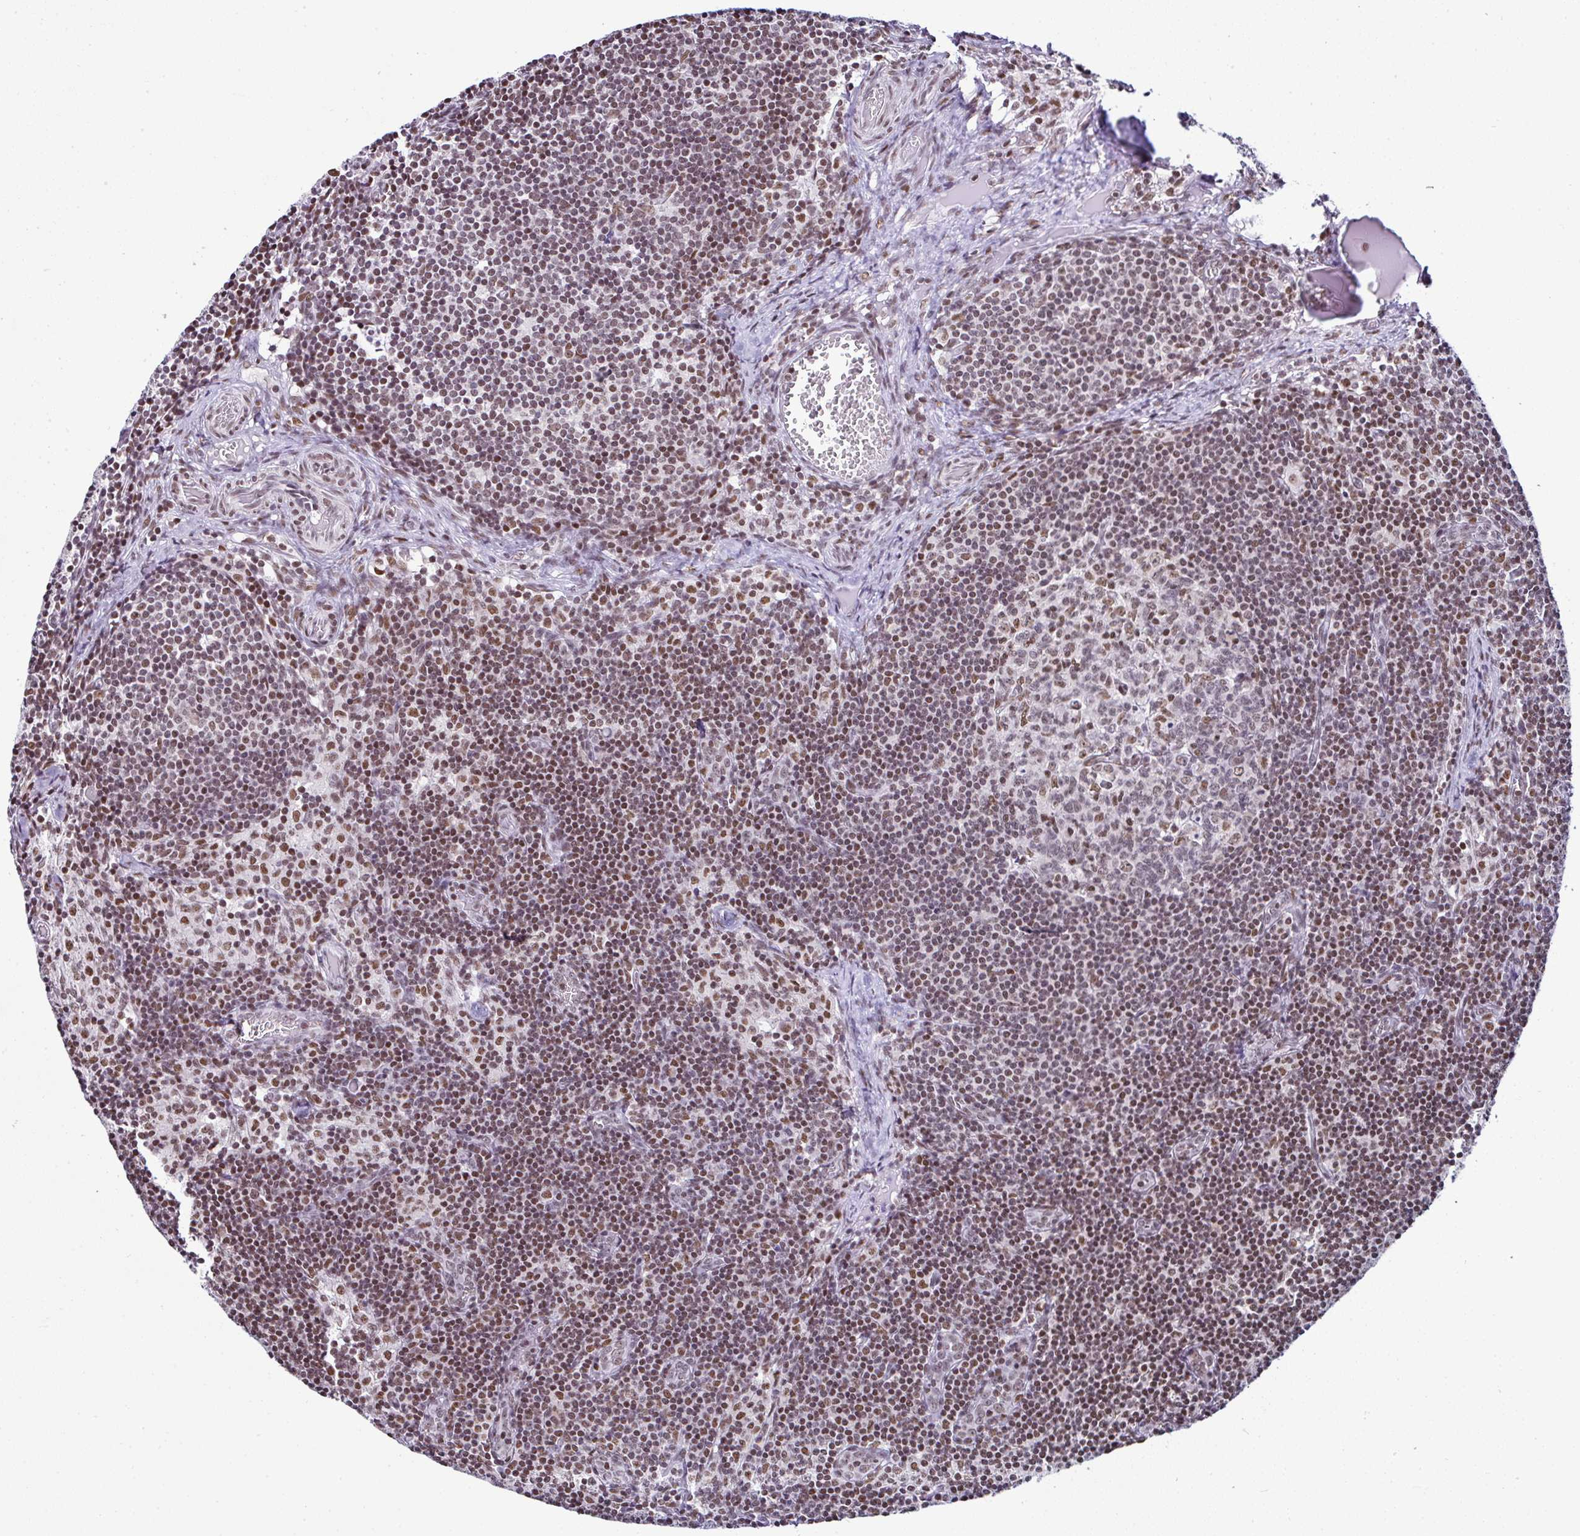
{"staining": {"intensity": "moderate", "quantity": "25%-75%", "location": "nuclear"}, "tissue": "lymph node", "cell_type": "Germinal center cells", "image_type": "normal", "snomed": [{"axis": "morphology", "description": "Normal tissue, NOS"}, {"axis": "topography", "description": "Lymph node"}], "caption": "Immunohistochemical staining of benign human lymph node reveals 25%-75% levels of moderate nuclear protein expression in approximately 25%-75% of germinal center cells.", "gene": "DR1", "patient": {"sex": "female", "age": 31}}